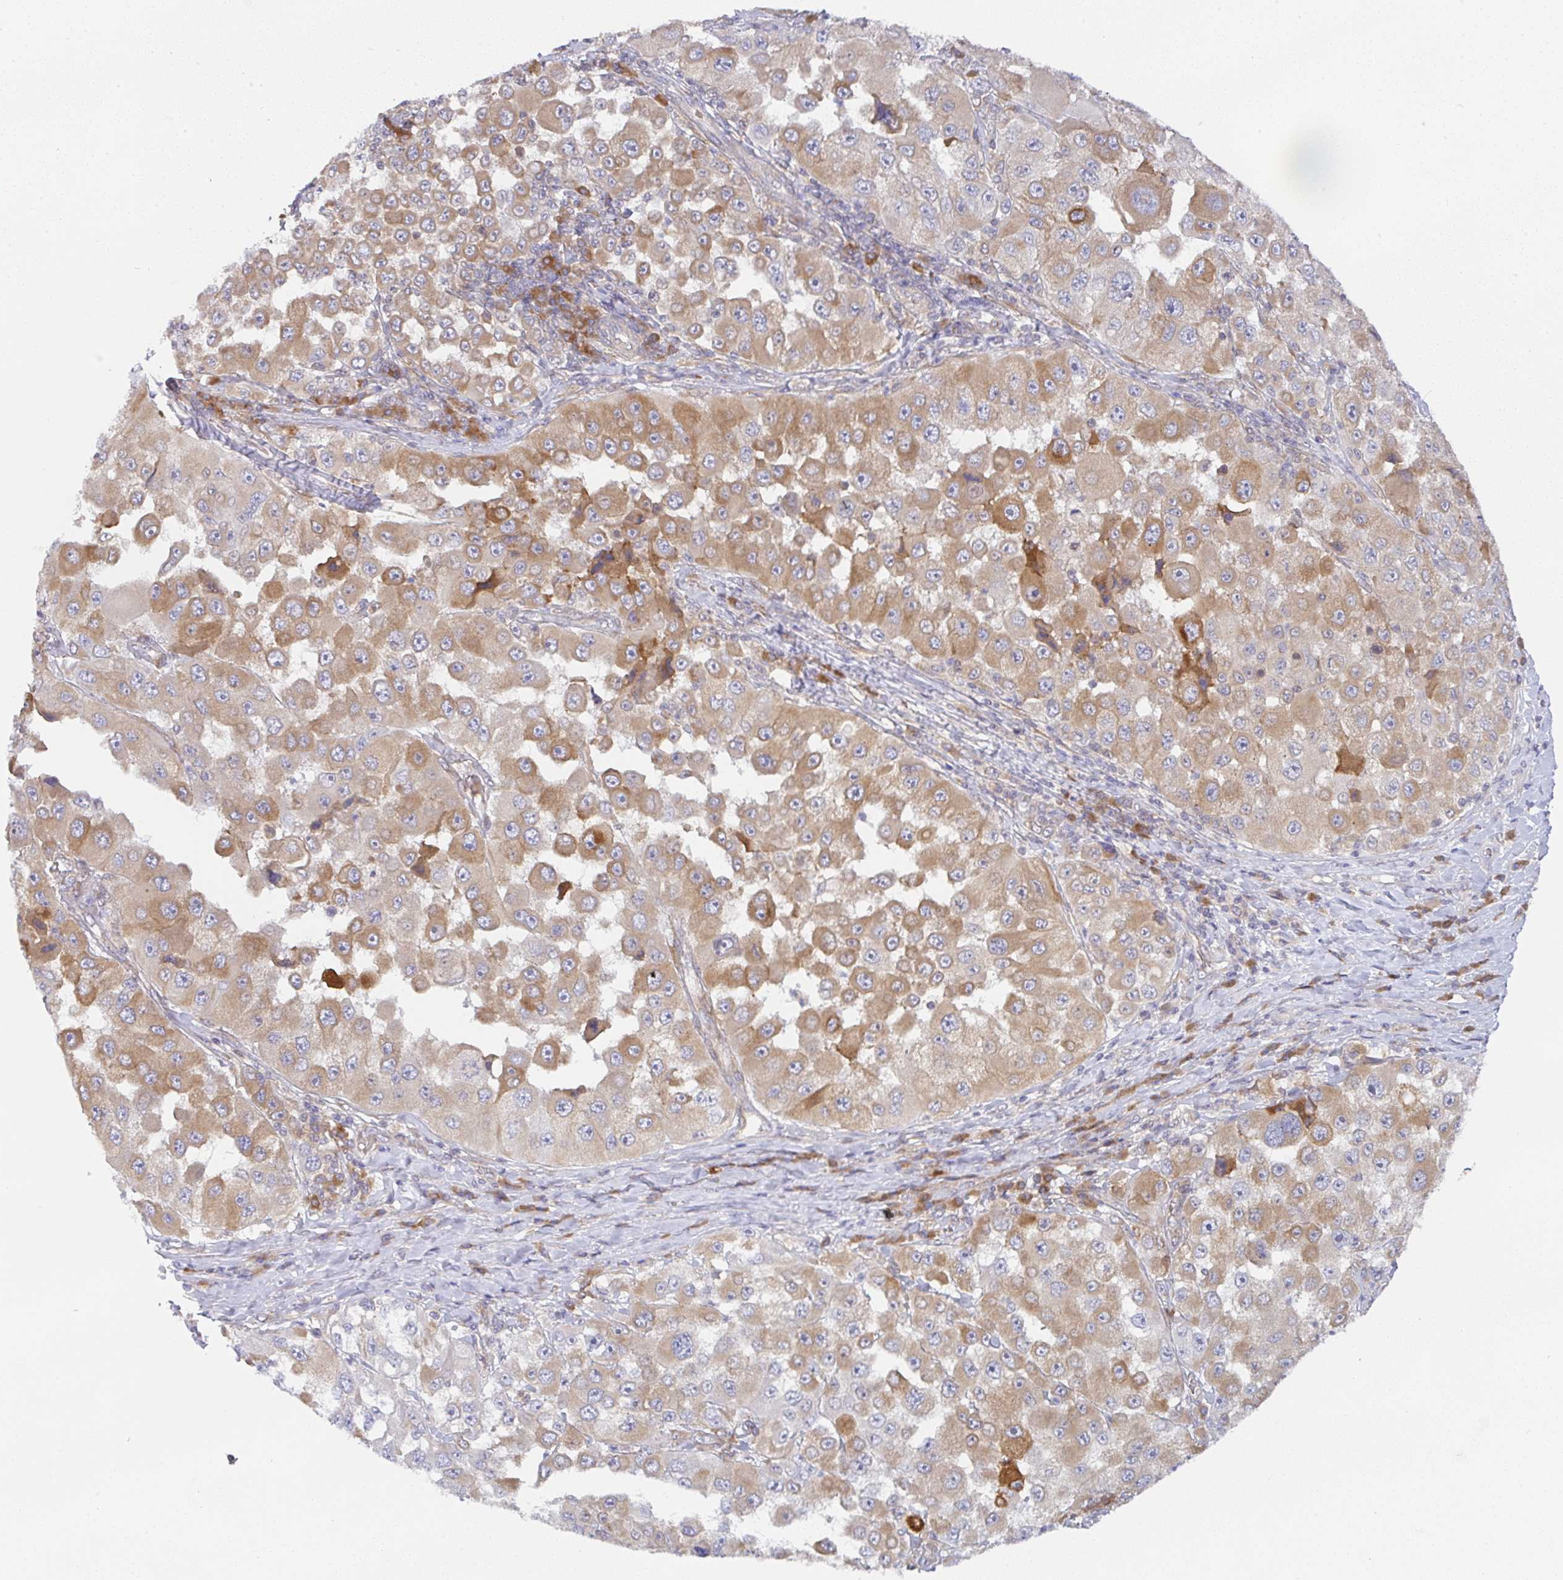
{"staining": {"intensity": "moderate", "quantity": ">75%", "location": "cytoplasmic/membranous"}, "tissue": "melanoma", "cell_type": "Tumor cells", "image_type": "cancer", "snomed": [{"axis": "morphology", "description": "Malignant melanoma, Metastatic site"}, {"axis": "topography", "description": "Lymph node"}], "caption": "Protein expression analysis of malignant melanoma (metastatic site) reveals moderate cytoplasmic/membranous expression in about >75% of tumor cells.", "gene": "DERL2", "patient": {"sex": "male", "age": 62}}